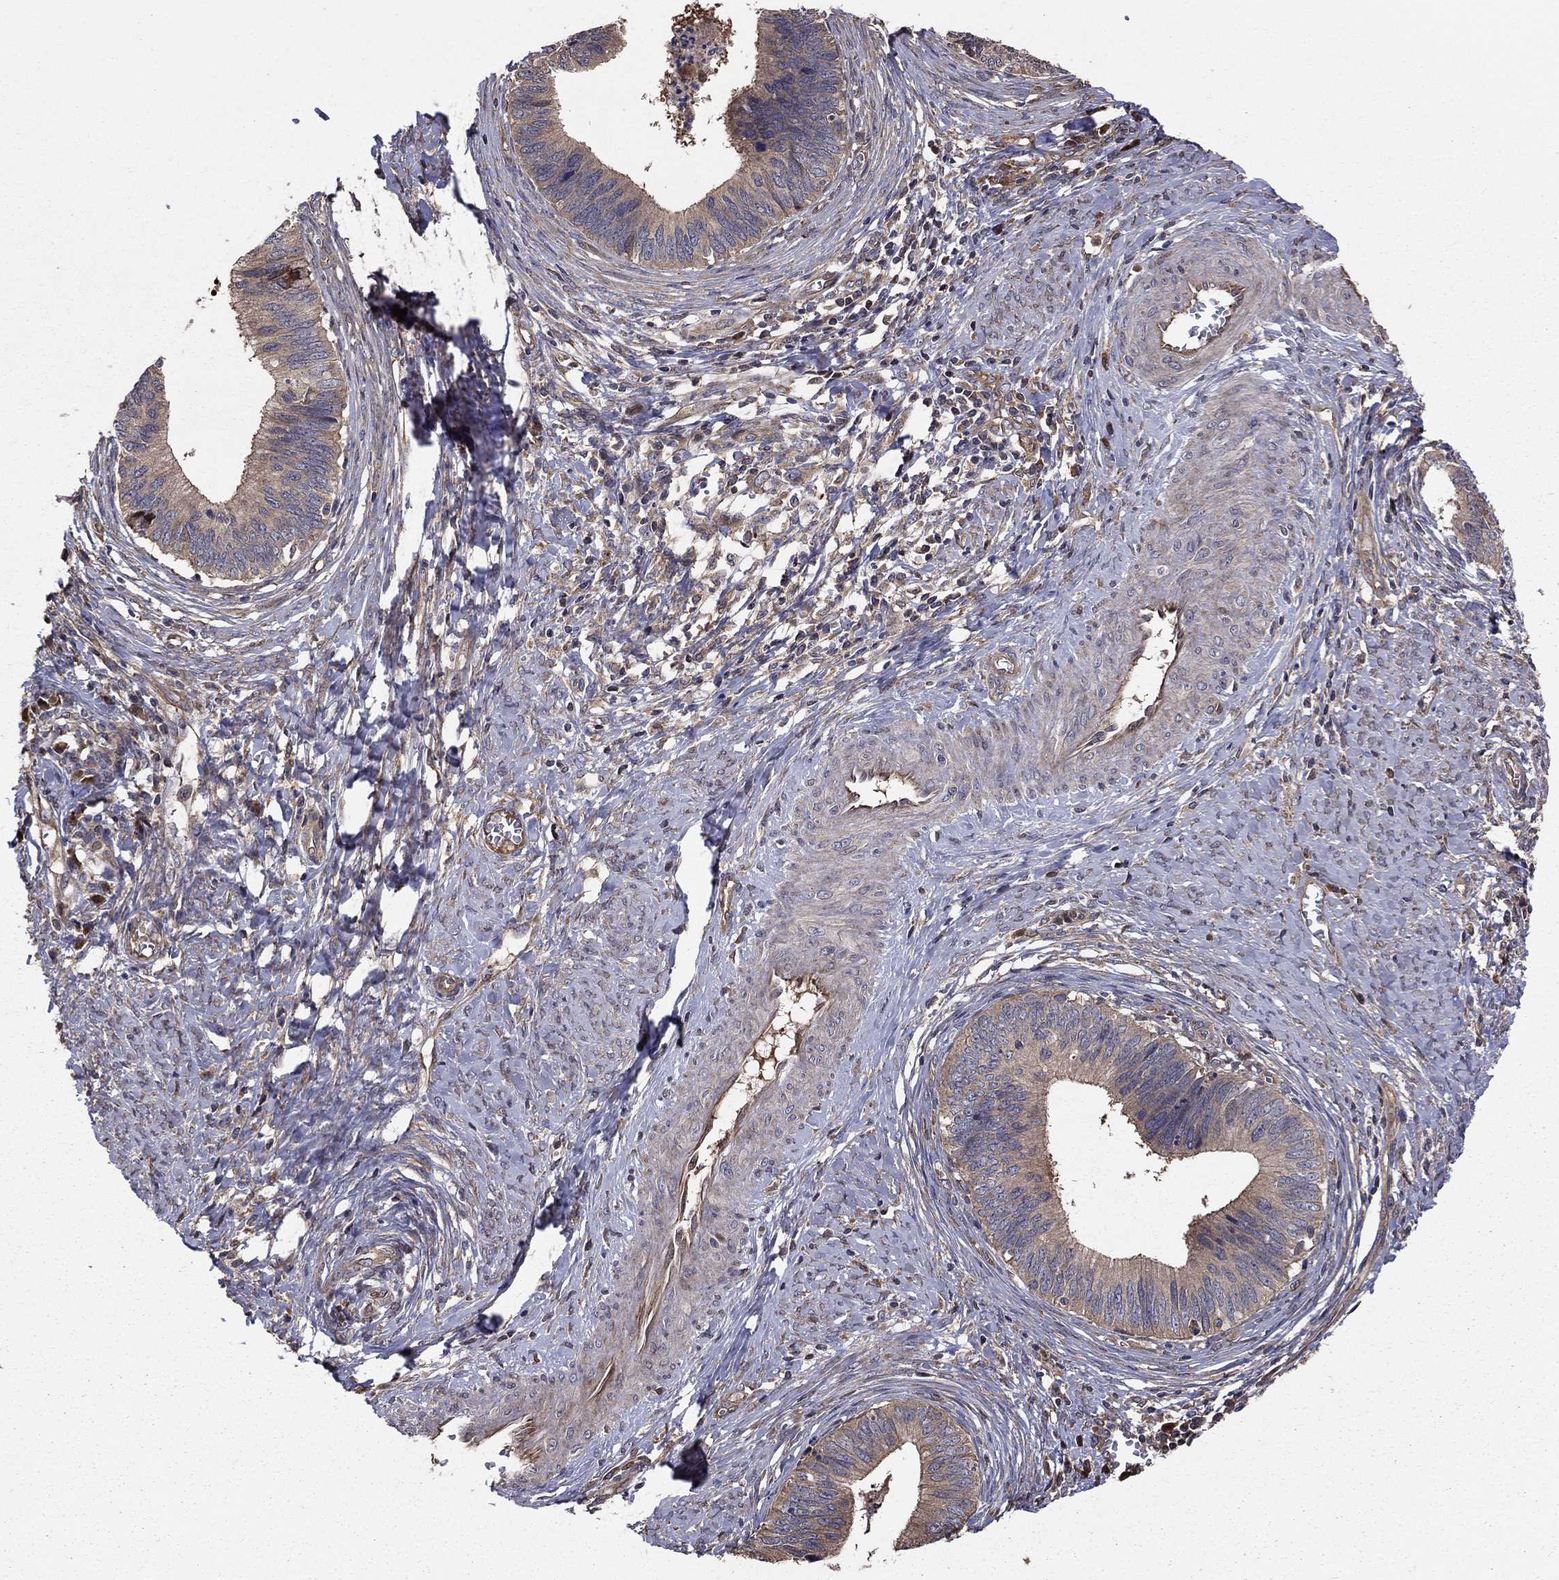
{"staining": {"intensity": "weak", "quantity": "<25%", "location": "cytoplasmic/membranous"}, "tissue": "cervical cancer", "cell_type": "Tumor cells", "image_type": "cancer", "snomed": [{"axis": "morphology", "description": "Adenocarcinoma, NOS"}, {"axis": "topography", "description": "Cervix"}], "caption": "Cervical cancer was stained to show a protein in brown. There is no significant positivity in tumor cells.", "gene": "BABAM2", "patient": {"sex": "female", "age": 42}}